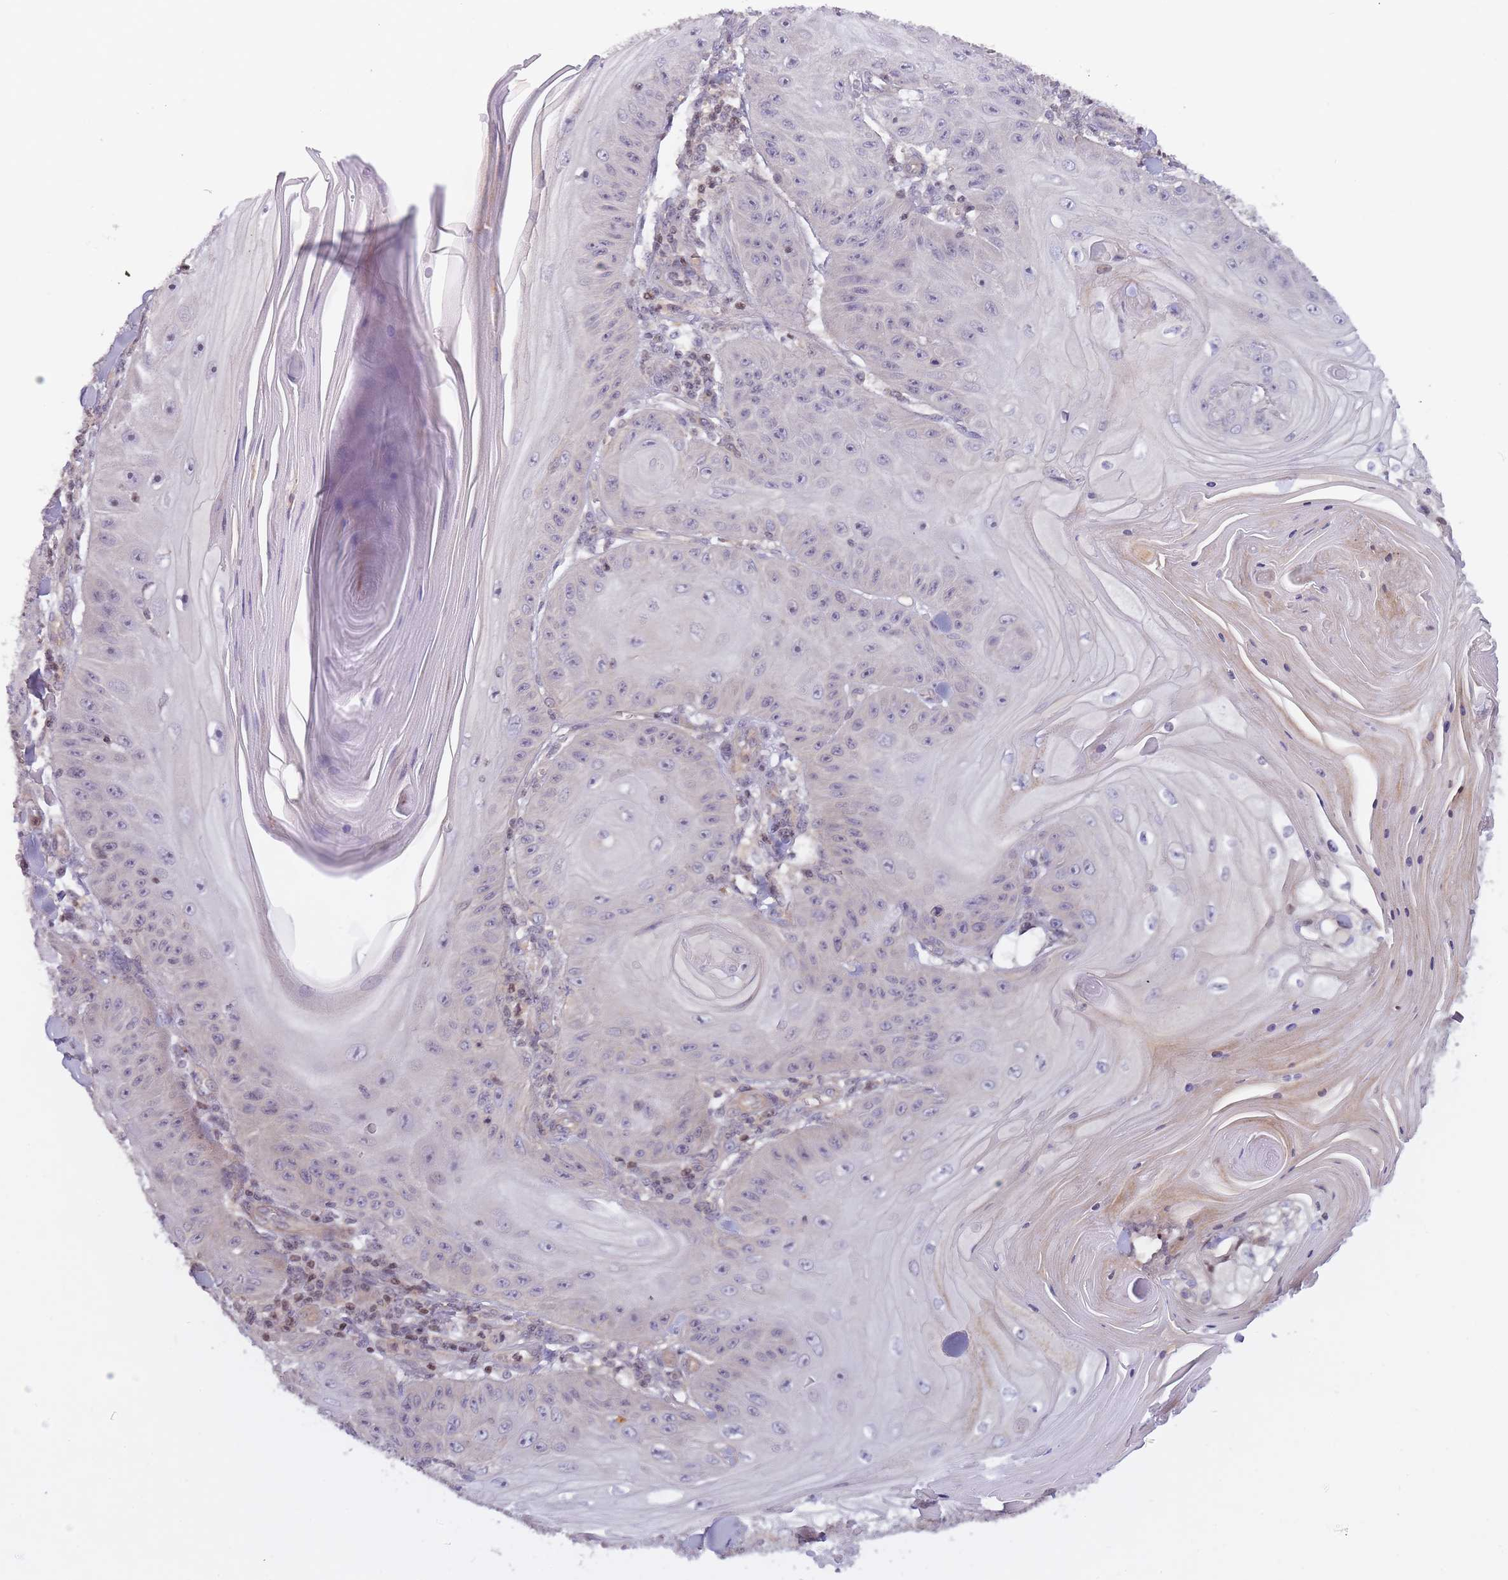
{"staining": {"intensity": "weak", "quantity": "<25%", "location": "cytoplasmic/membranous"}, "tissue": "skin cancer", "cell_type": "Tumor cells", "image_type": "cancer", "snomed": [{"axis": "morphology", "description": "Squamous cell carcinoma, NOS"}, {"axis": "topography", "description": "Skin"}], "caption": "Immunohistochemistry image of neoplastic tissue: skin cancer (squamous cell carcinoma) stained with DAB demonstrates no significant protein expression in tumor cells.", "gene": "SLC35F5", "patient": {"sex": "female", "age": 78}}